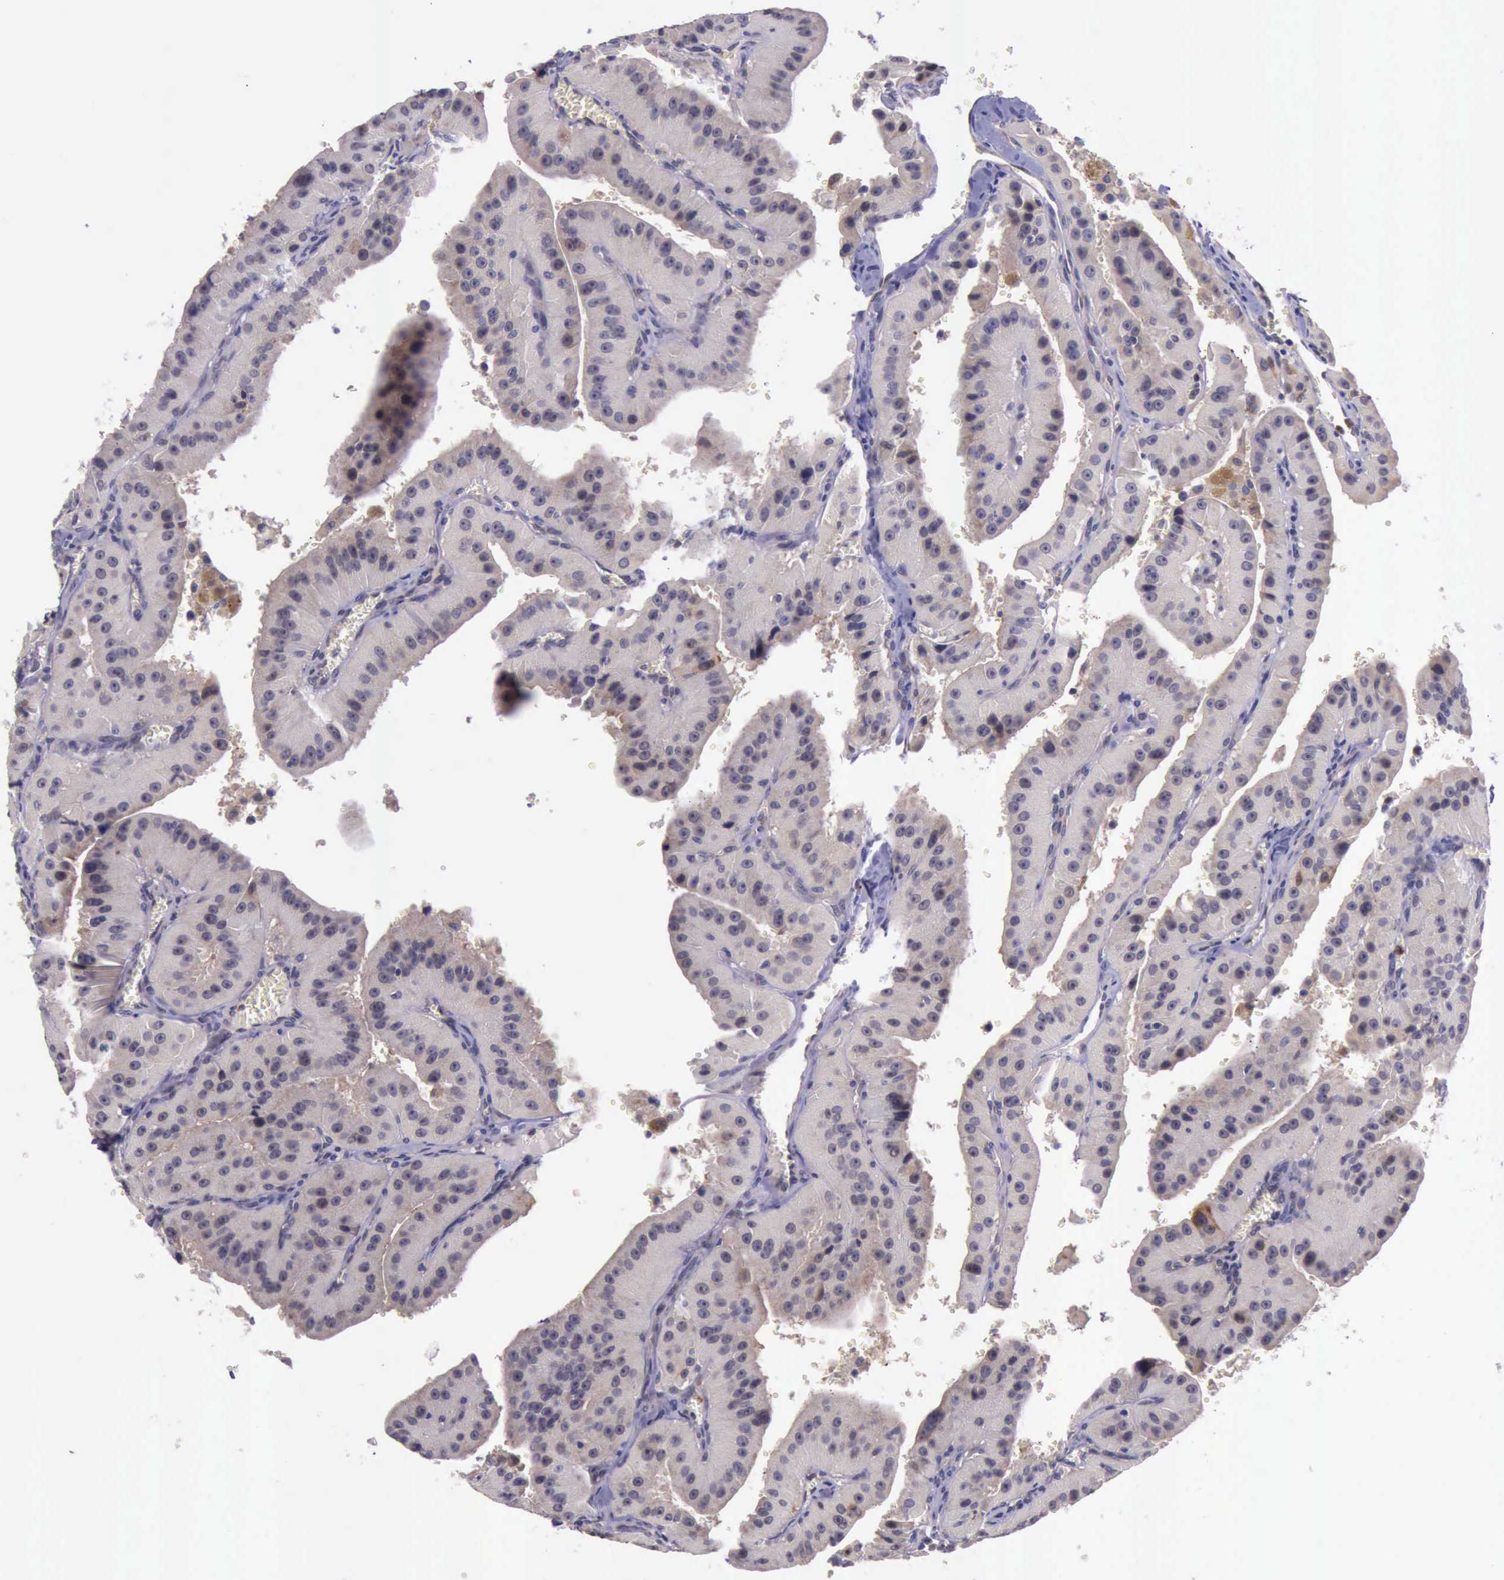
{"staining": {"intensity": "weak", "quantity": ">75%", "location": "cytoplasmic/membranous"}, "tissue": "thyroid cancer", "cell_type": "Tumor cells", "image_type": "cancer", "snomed": [{"axis": "morphology", "description": "Carcinoma, NOS"}, {"axis": "topography", "description": "Thyroid gland"}], "caption": "Tumor cells display weak cytoplasmic/membranous expression in about >75% of cells in carcinoma (thyroid). Using DAB (3,3'-diaminobenzidine) (brown) and hematoxylin (blue) stains, captured at high magnification using brightfield microscopy.", "gene": "PLEK2", "patient": {"sex": "male", "age": 76}}